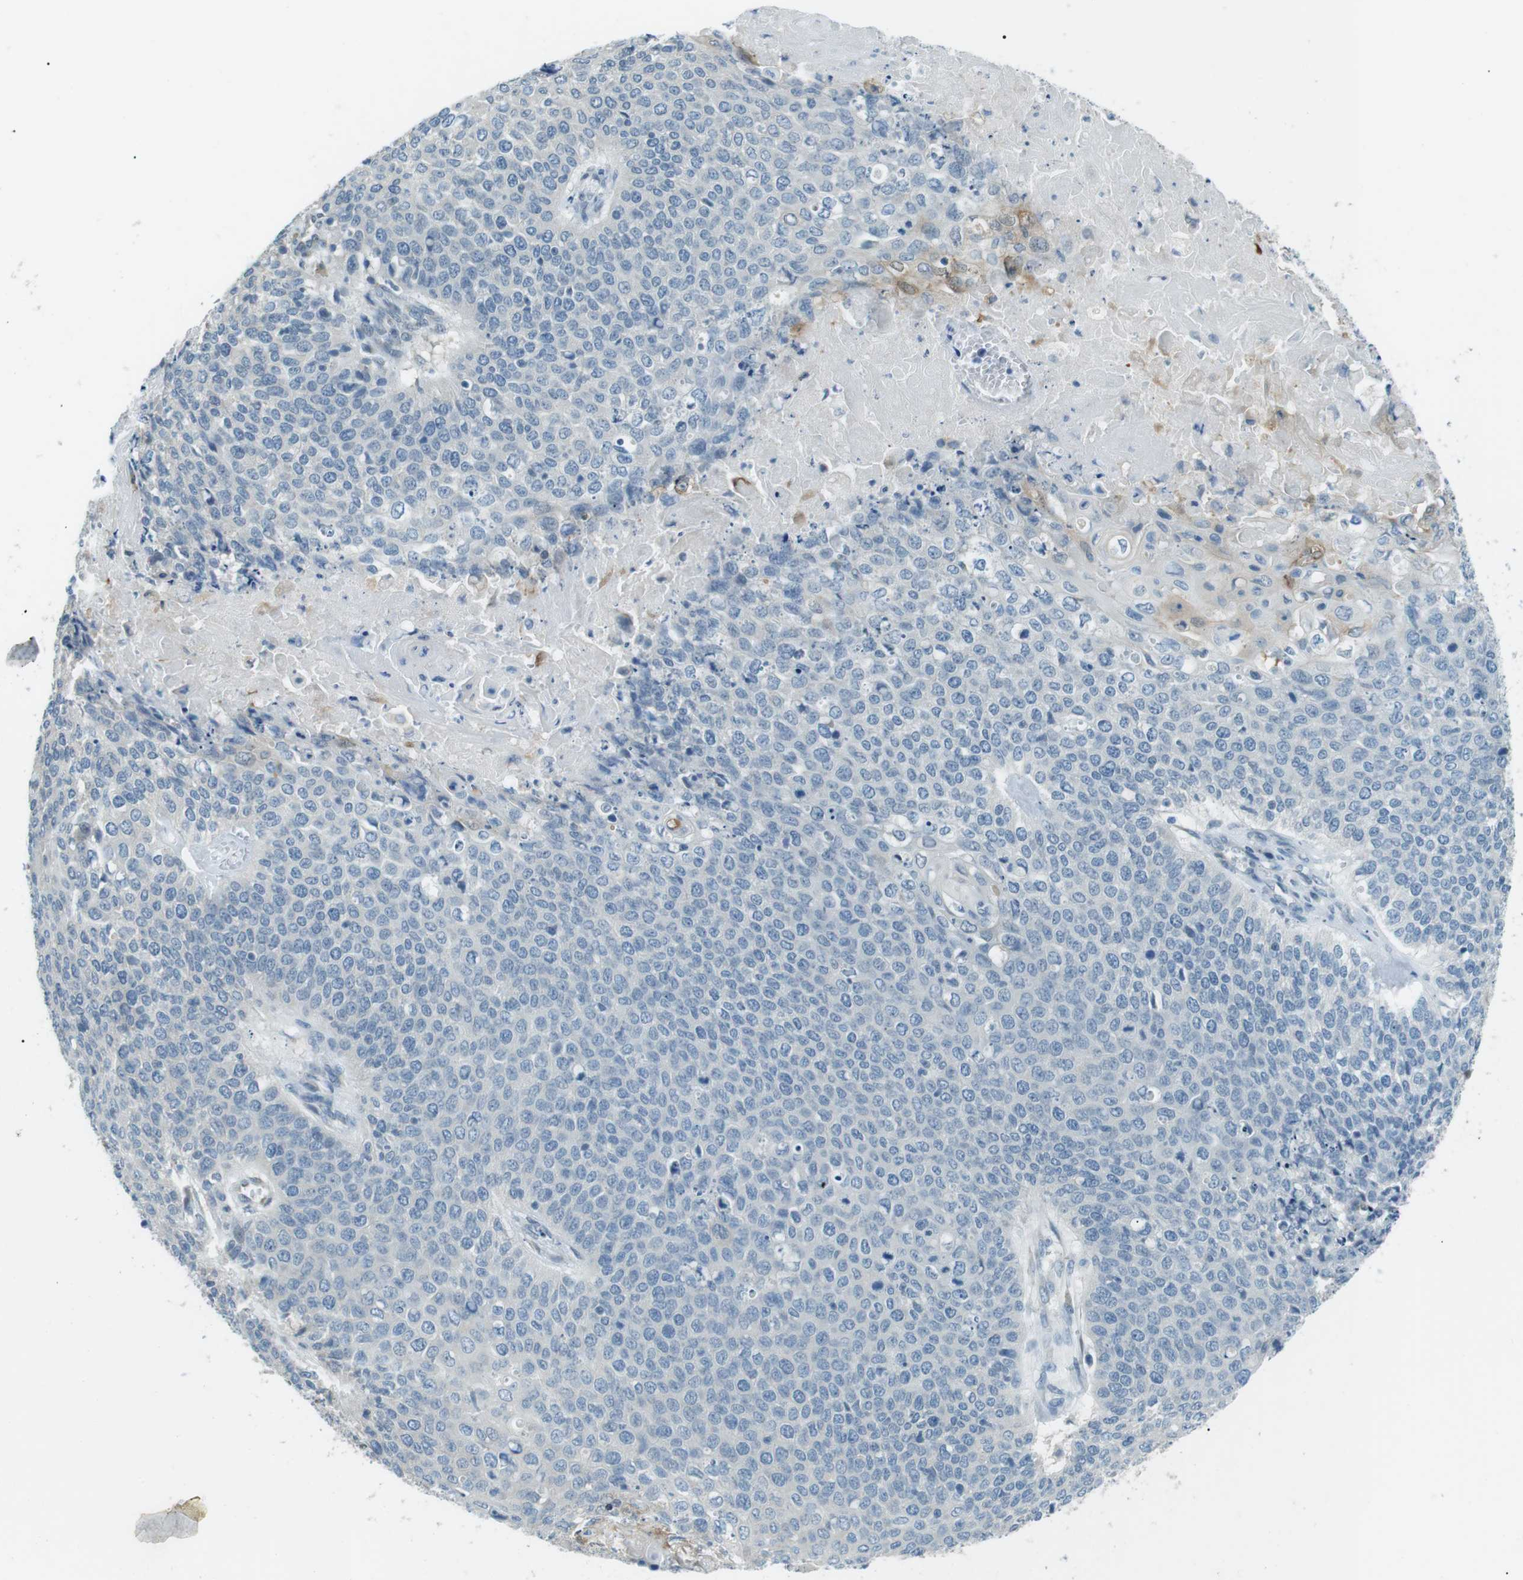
{"staining": {"intensity": "negative", "quantity": "none", "location": "none"}, "tissue": "cervical cancer", "cell_type": "Tumor cells", "image_type": "cancer", "snomed": [{"axis": "morphology", "description": "Squamous cell carcinoma, NOS"}, {"axis": "topography", "description": "Cervix"}], "caption": "IHC of cervical cancer exhibits no expression in tumor cells.", "gene": "SERPINB2", "patient": {"sex": "female", "age": 39}}